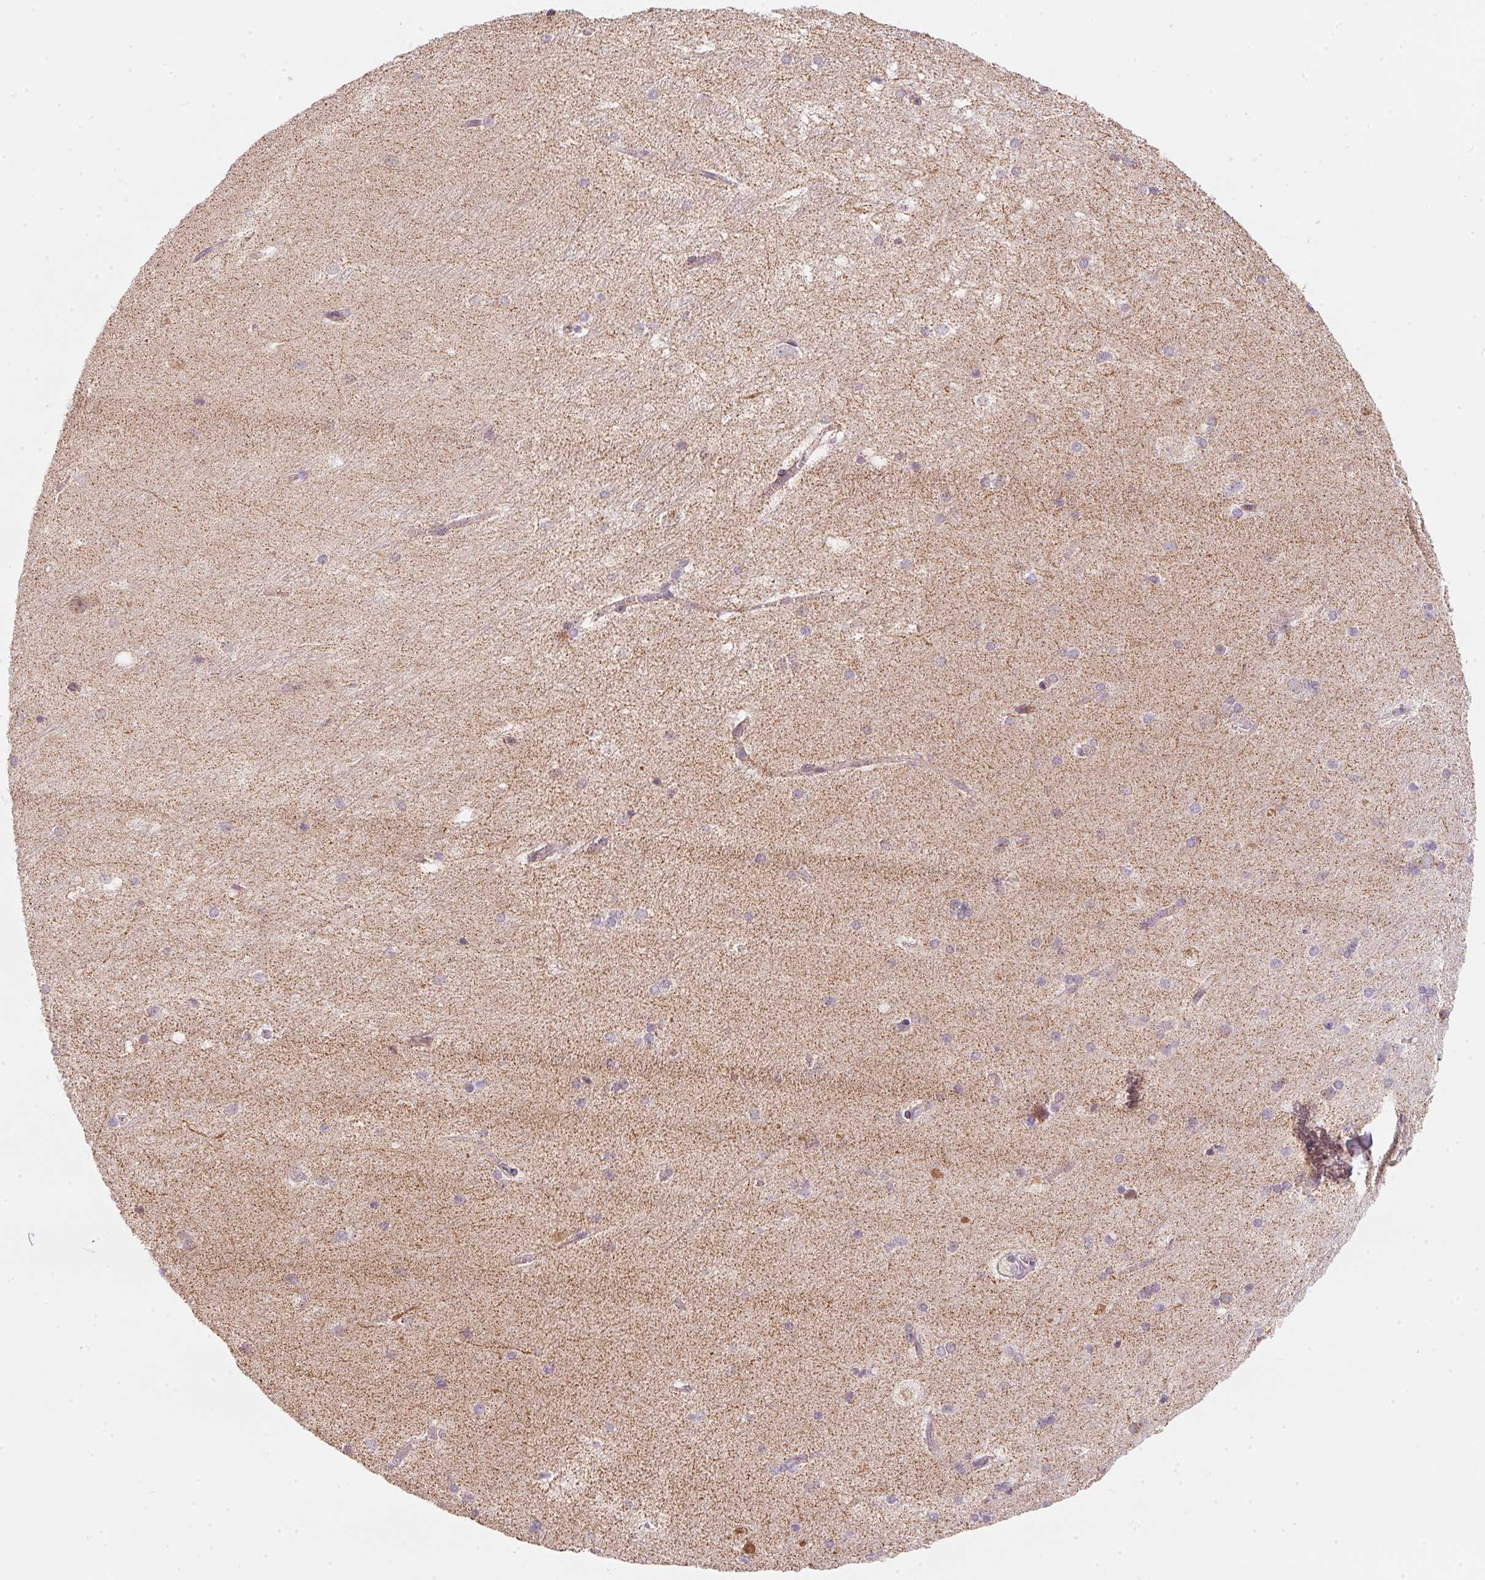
{"staining": {"intensity": "negative", "quantity": "none", "location": "none"}, "tissue": "hippocampus", "cell_type": "Glial cells", "image_type": "normal", "snomed": [{"axis": "morphology", "description": "Normal tissue, NOS"}, {"axis": "topography", "description": "Cerebral cortex"}, {"axis": "topography", "description": "Hippocampus"}], "caption": "High magnification brightfield microscopy of benign hippocampus stained with DAB (brown) and counterstained with hematoxylin (blue): glial cells show no significant expression. (Brightfield microscopy of DAB IHC at high magnification).", "gene": "COQ7", "patient": {"sex": "female", "age": 19}}